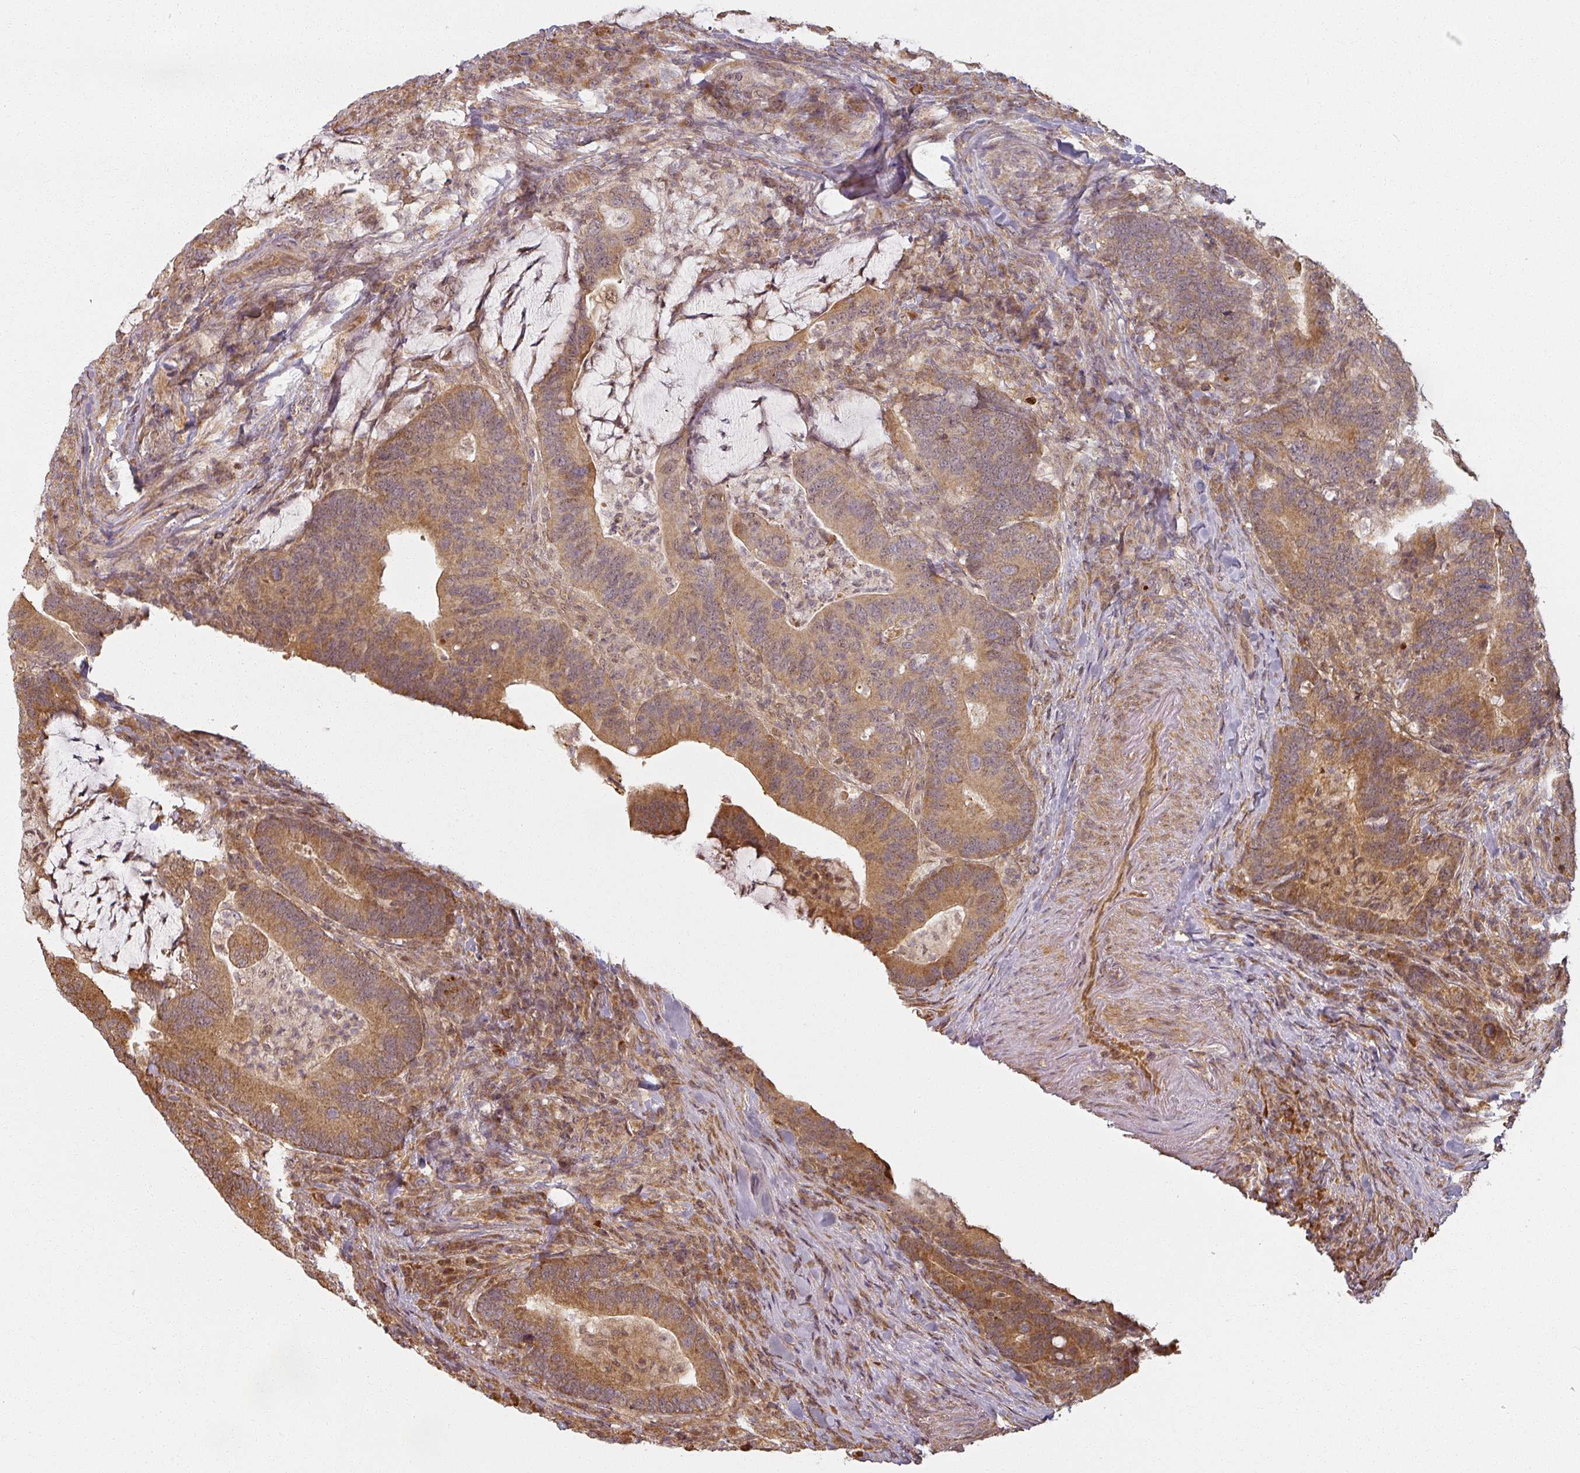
{"staining": {"intensity": "moderate", "quantity": ">75%", "location": "cytoplasmic/membranous"}, "tissue": "colorectal cancer", "cell_type": "Tumor cells", "image_type": "cancer", "snomed": [{"axis": "morphology", "description": "Adenocarcinoma, NOS"}, {"axis": "topography", "description": "Colon"}], "caption": "Brown immunohistochemical staining in human colorectal cancer exhibits moderate cytoplasmic/membranous staining in approximately >75% of tumor cells.", "gene": "MED19", "patient": {"sex": "female", "age": 66}}